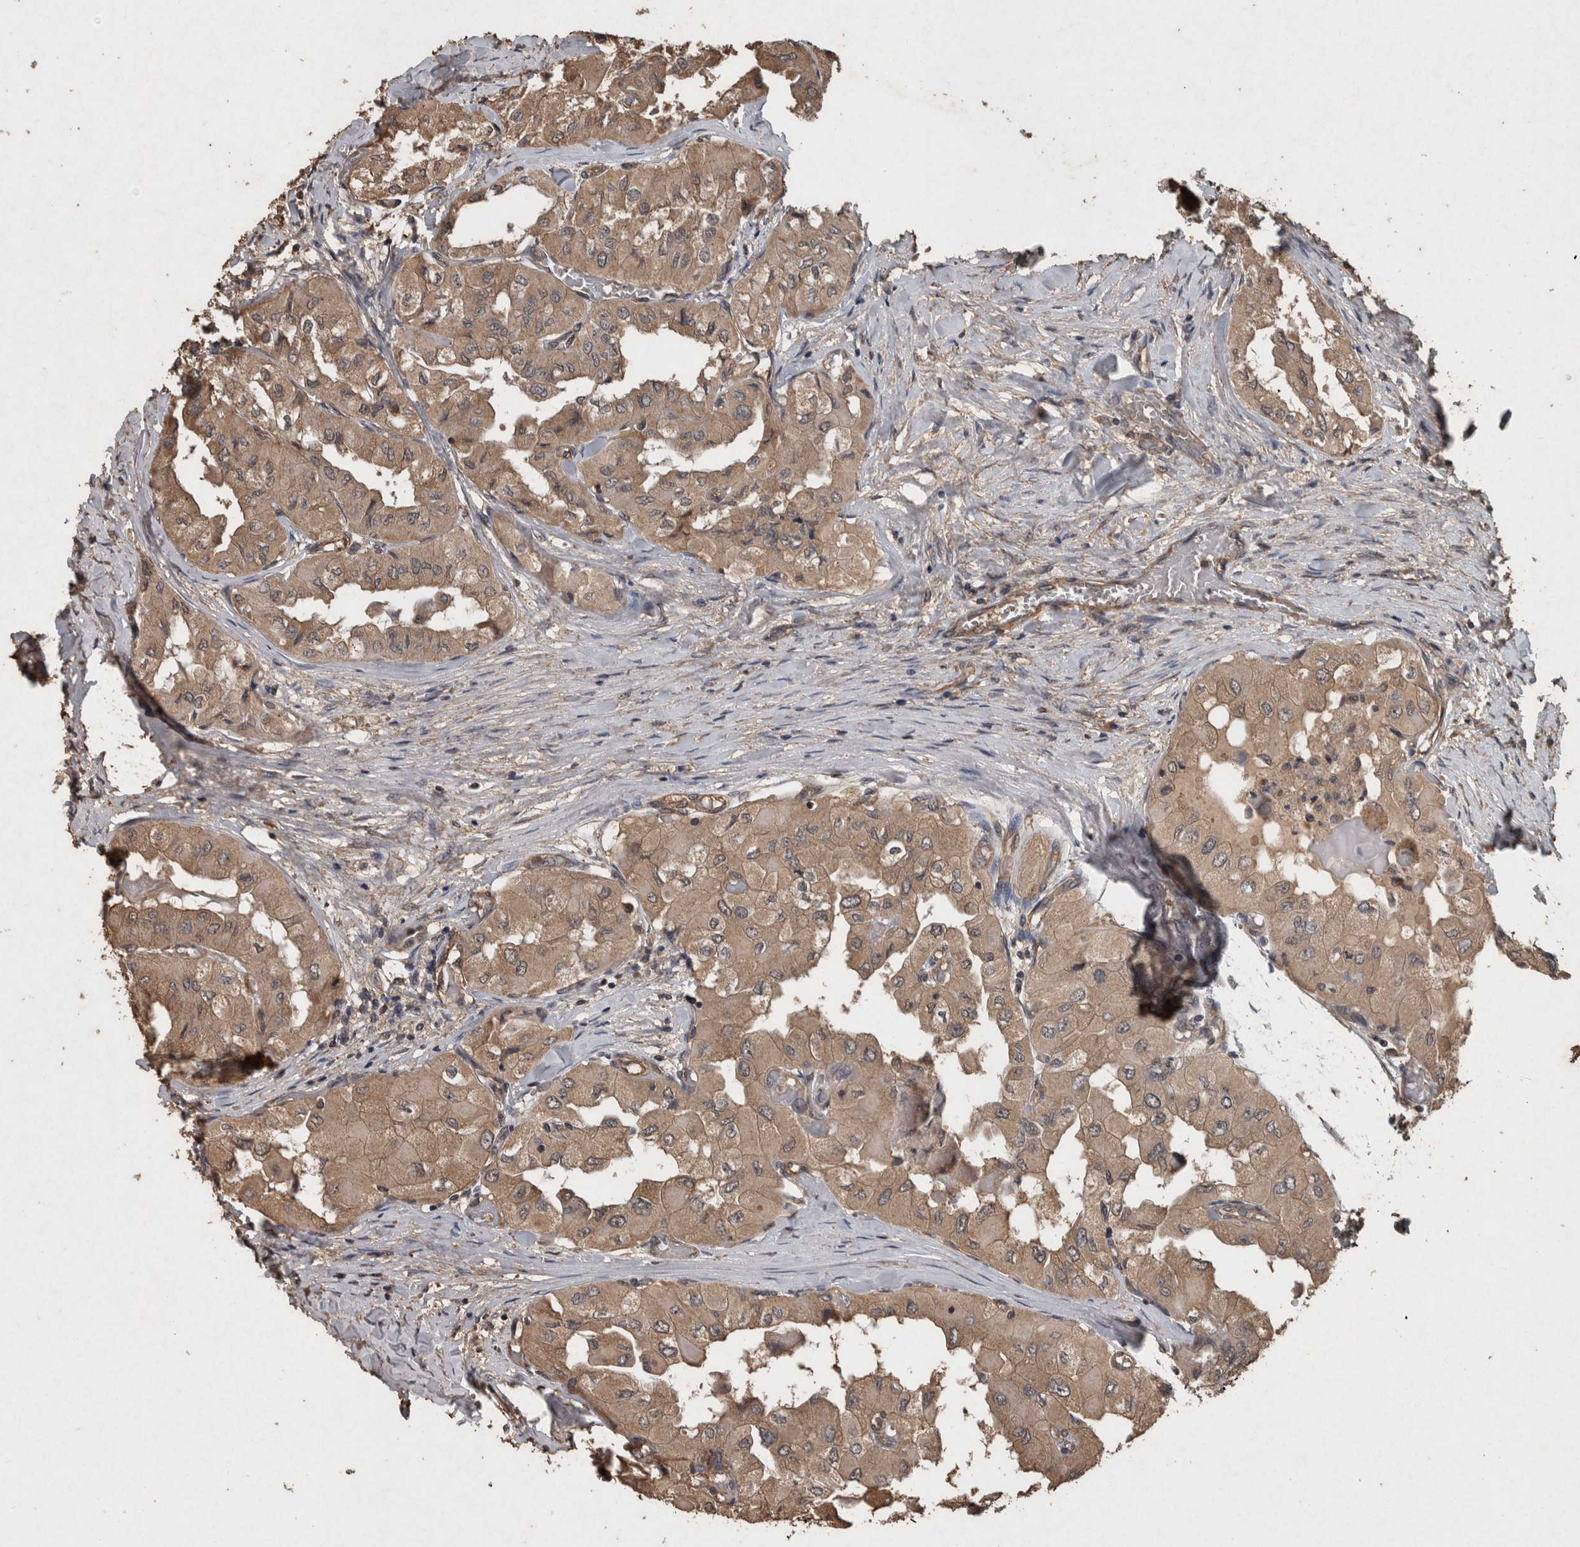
{"staining": {"intensity": "moderate", "quantity": ">75%", "location": "cytoplasmic/membranous"}, "tissue": "thyroid cancer", "cell_type": "Tumor cells", "image_type": "cancer", "snomed": [{"axis": "morphology", "description": "Papillary adenocarcinoma, NOS"}, {"axis": "topography", "description": "Thyroid gland"}], "caption": "IHC (DAB) staining of human thyroid cancer (papillary adenocarcinoma) displays moderate cytoplasmic/membranous protein staining in approximately >75% of tumor cells.", "gene": "FGFRL1", "patient": {"sex": "female", "age": 59}}